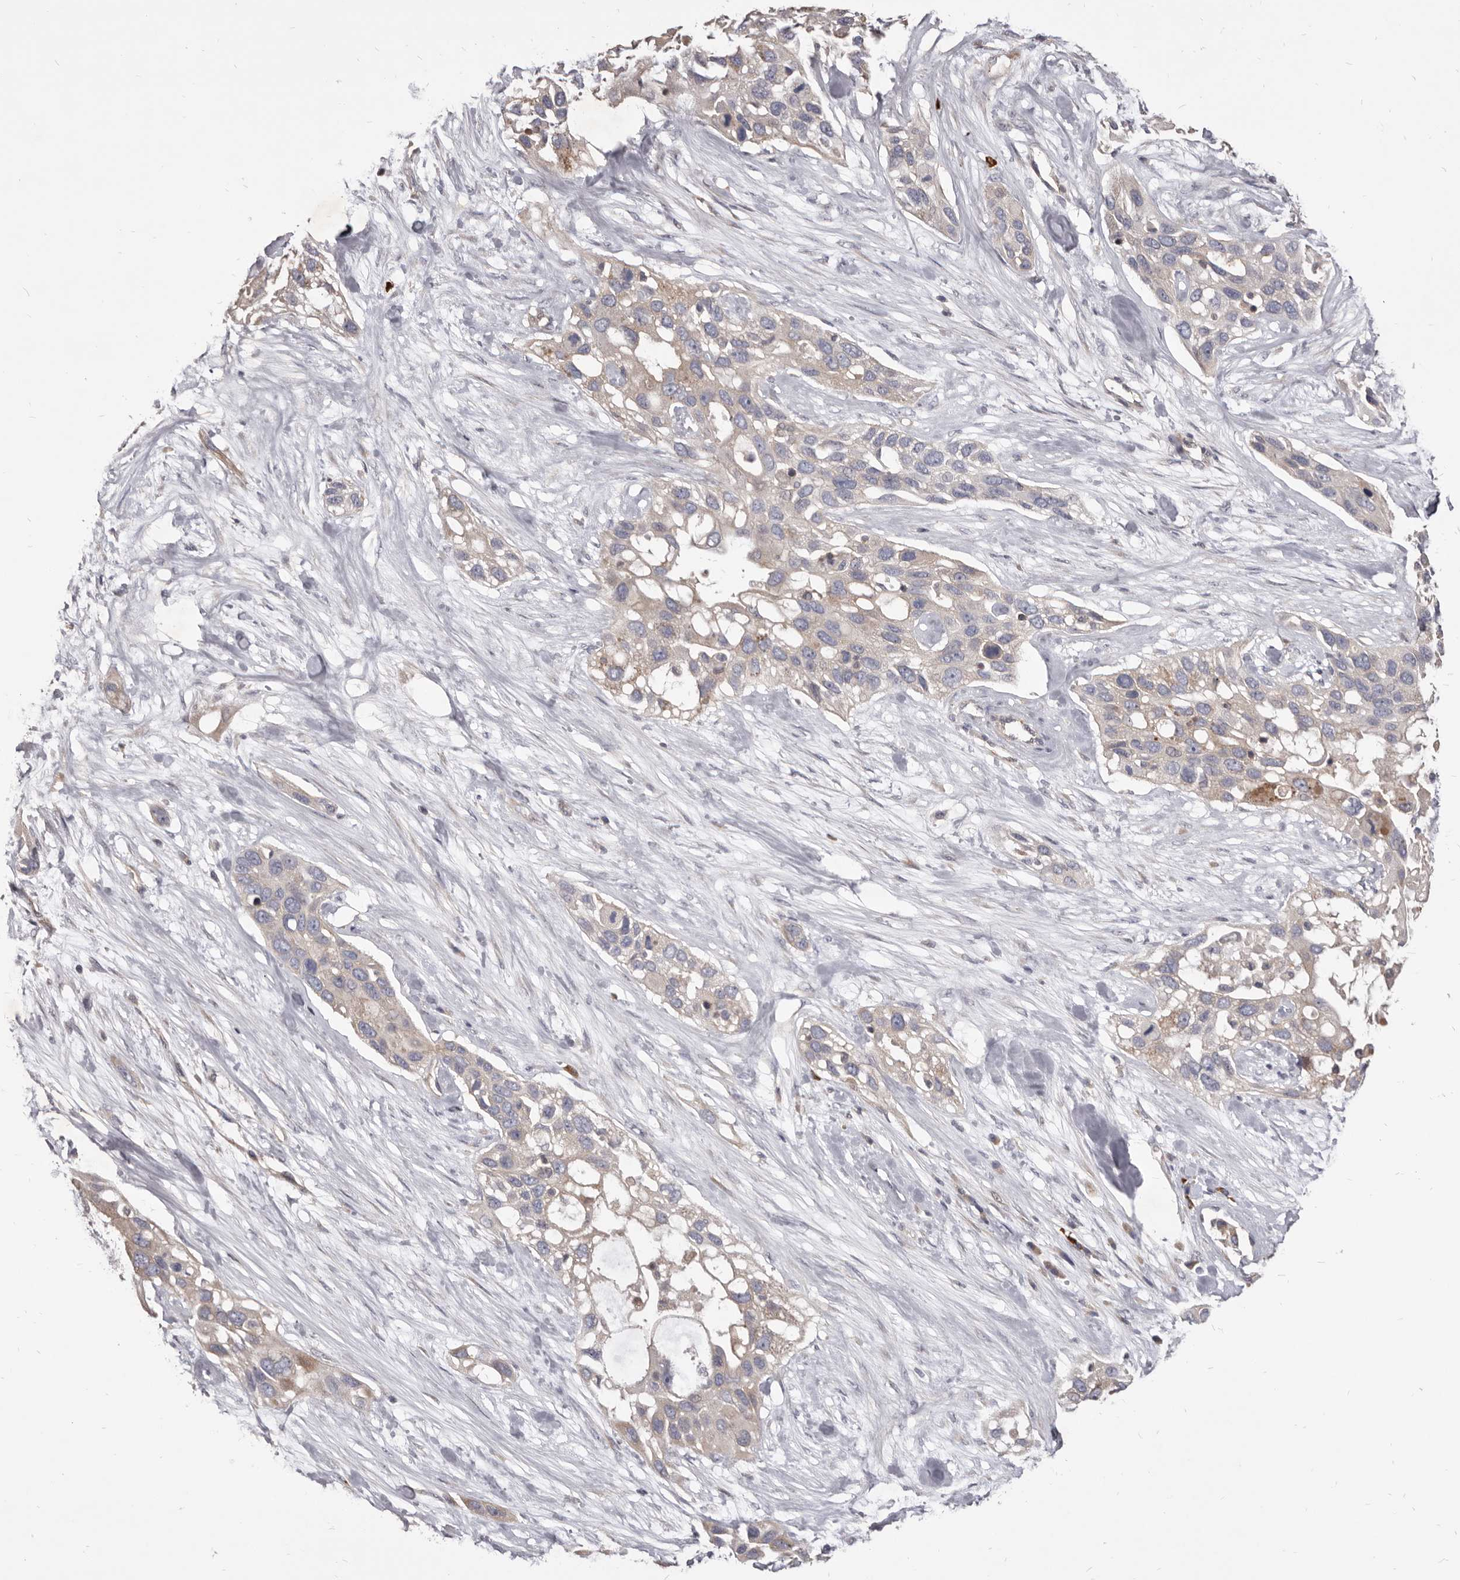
{"staining": {"intensity": "weak", "quantity": "<25%", "location": "cytoplasmic/membranous"}, "tissue": "pancreatic cancer", "cell_type": "Tumor cells", "image_type": "cancer", "snomed": [{"axis": "morphology", "description": "Adenocarcinoma, NOS"}, {"axis": "topography", "description": "Pancreas"}], "caption": "Tumor cells are negative for protein expression in human pancreatic adenocarcinoma.", "gene": "FAS", "patient": {"sex": "female", "age": 60}}